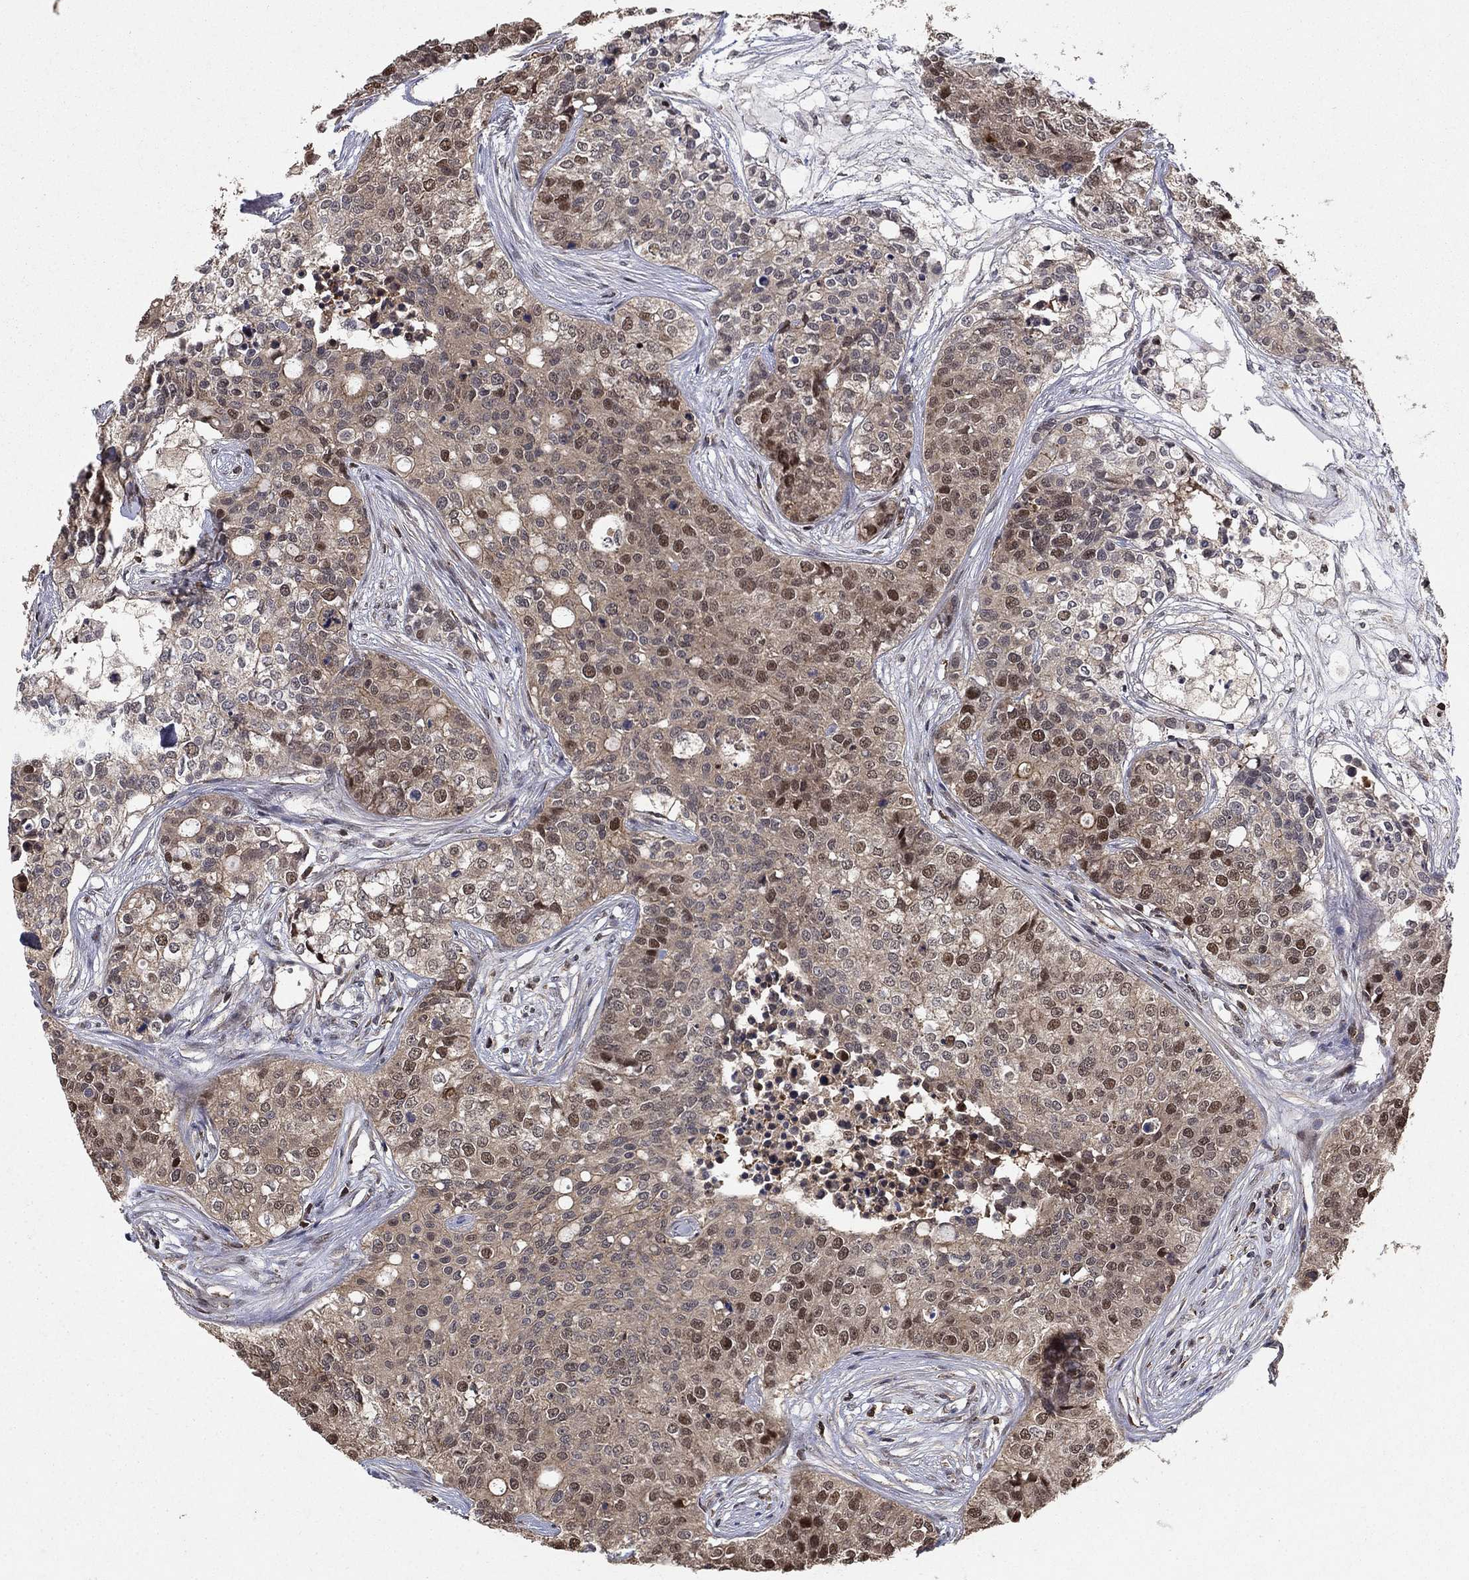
{"staining": {"intensity": "moderate", "quantity": "25%-75%", "location": "cytoplasmic/membranous,nuclear"}, "tissue": "carcinoid", "cell_type": "Tumor cells", "image_type": "cancer", "snomed": [{"axis": "morphology", "description": "Carcinoid, malignant, NOS"}, {"axis": "topography", "description": "Colon"}], "caption": "Moderate cytoplasmic/membranous and nuclear staining is appreciated in approximately 25%-75% of tumor cells in carcinoid. (Brightfield microscopy of DAB IHC at high magnification).", "gene": "CCDC66", "patient": {"sex": "male", "age": 81}}